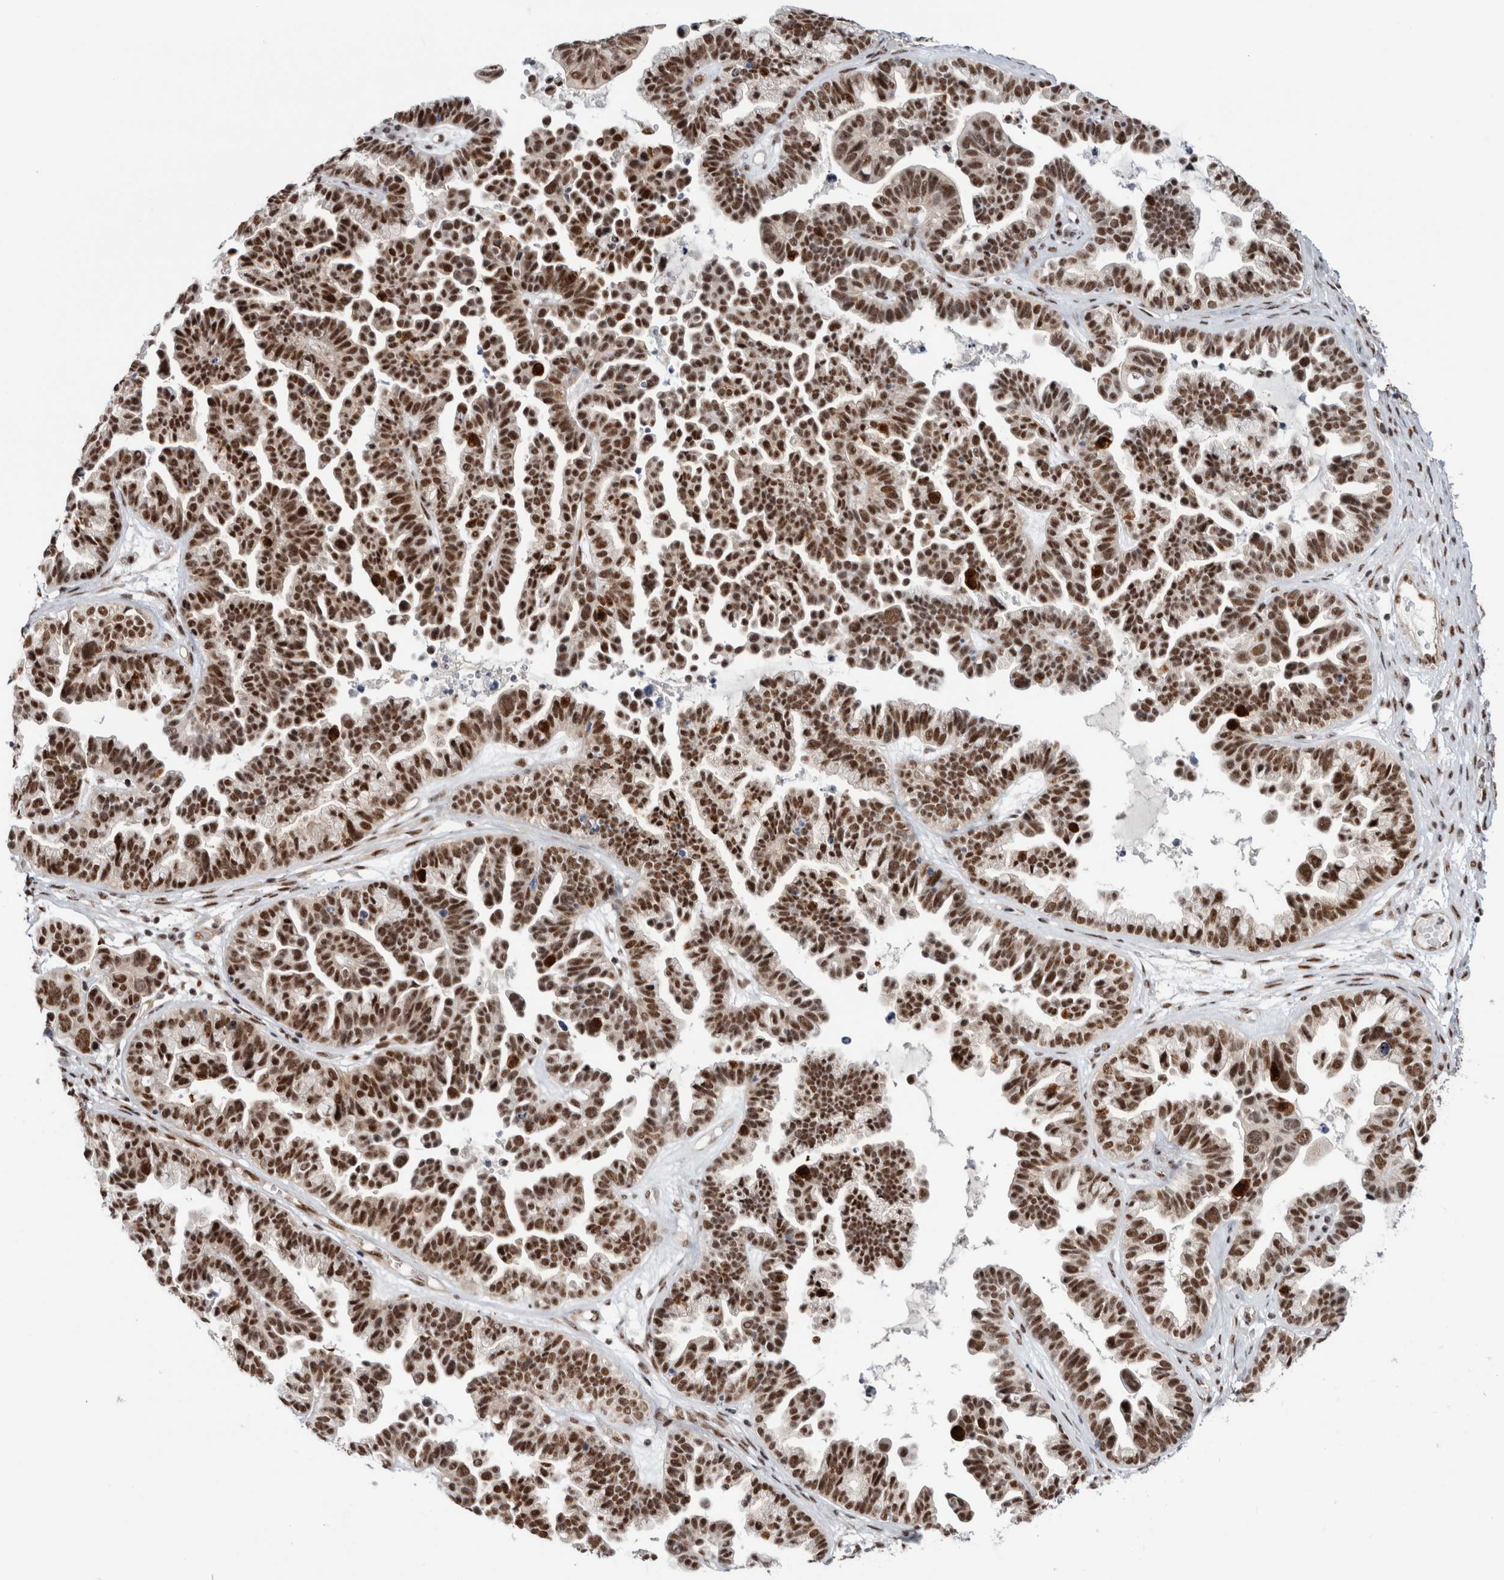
{"staining": {"intensity": "strong", "quantity": ">75%", "location": "nuclear"}, "tissue": "ovarian cancer", "cell_type": "Tumor cells", "image_type": "cancer", "snomed": [{"axis": "morphology", "description": "Cystadenocarcinoma, serous, NOS"}, {"axis": "topography", "description": "Ovary"}], "caption": "Immunohistochemical staining of ovarian serous cystadenocarcinoma shows high levels of strong nuclear positivity in about >75% of tumor cells. The protein of interest is stained brown, and the nuclei are stained in blue (DAB (3,3'-diaminobenzidine) IHC with brightfield microscopy, high magnification).", "gene": "MKNK1", "patient": {"sex": "female", "age": 56}}